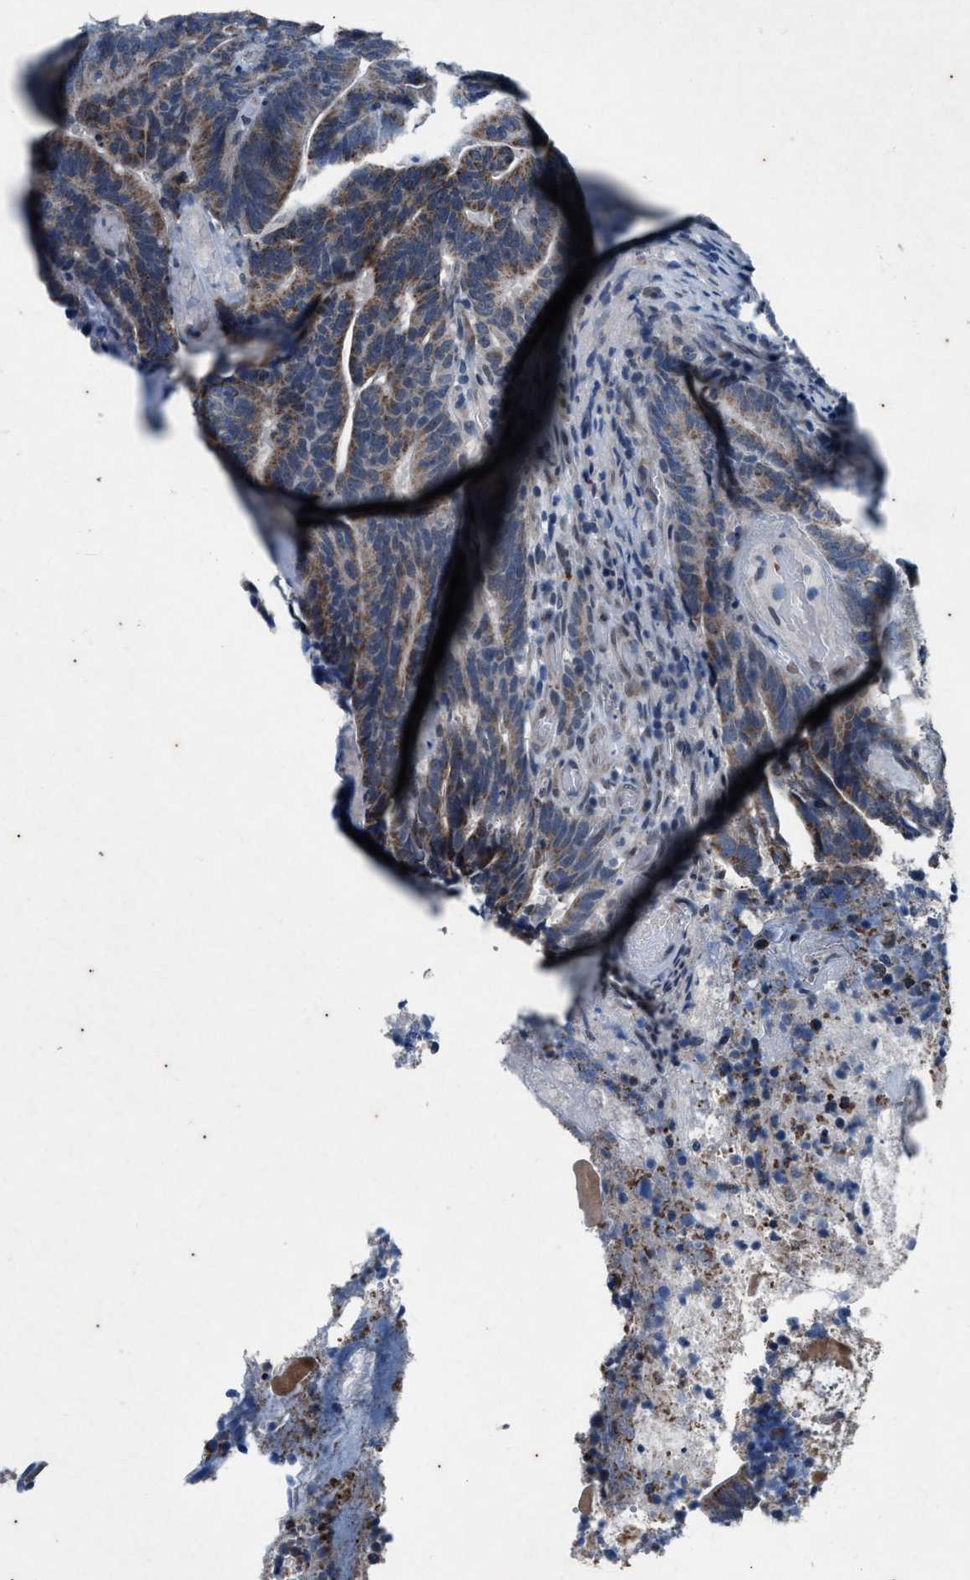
{"staining": {"intensity": "moderate", "quantity": "25%-75%", "location": "cytoplasmic/membranous"}, "tissue": "colorectal cancer", "cell_type": "Tumor cells", "image_type": "cancer", "snomed": [{"axis": "morphology", "description": "Adenocarcinoma, NOS"}, {"axis": "topography", "description": "Colon"}], "caption": "Human colorectal cancer stained with a protein marker demonstrates moderate staining in tumor cells.", "gene": "KIF24", "patient": {"sex": "female", "age": 66}}